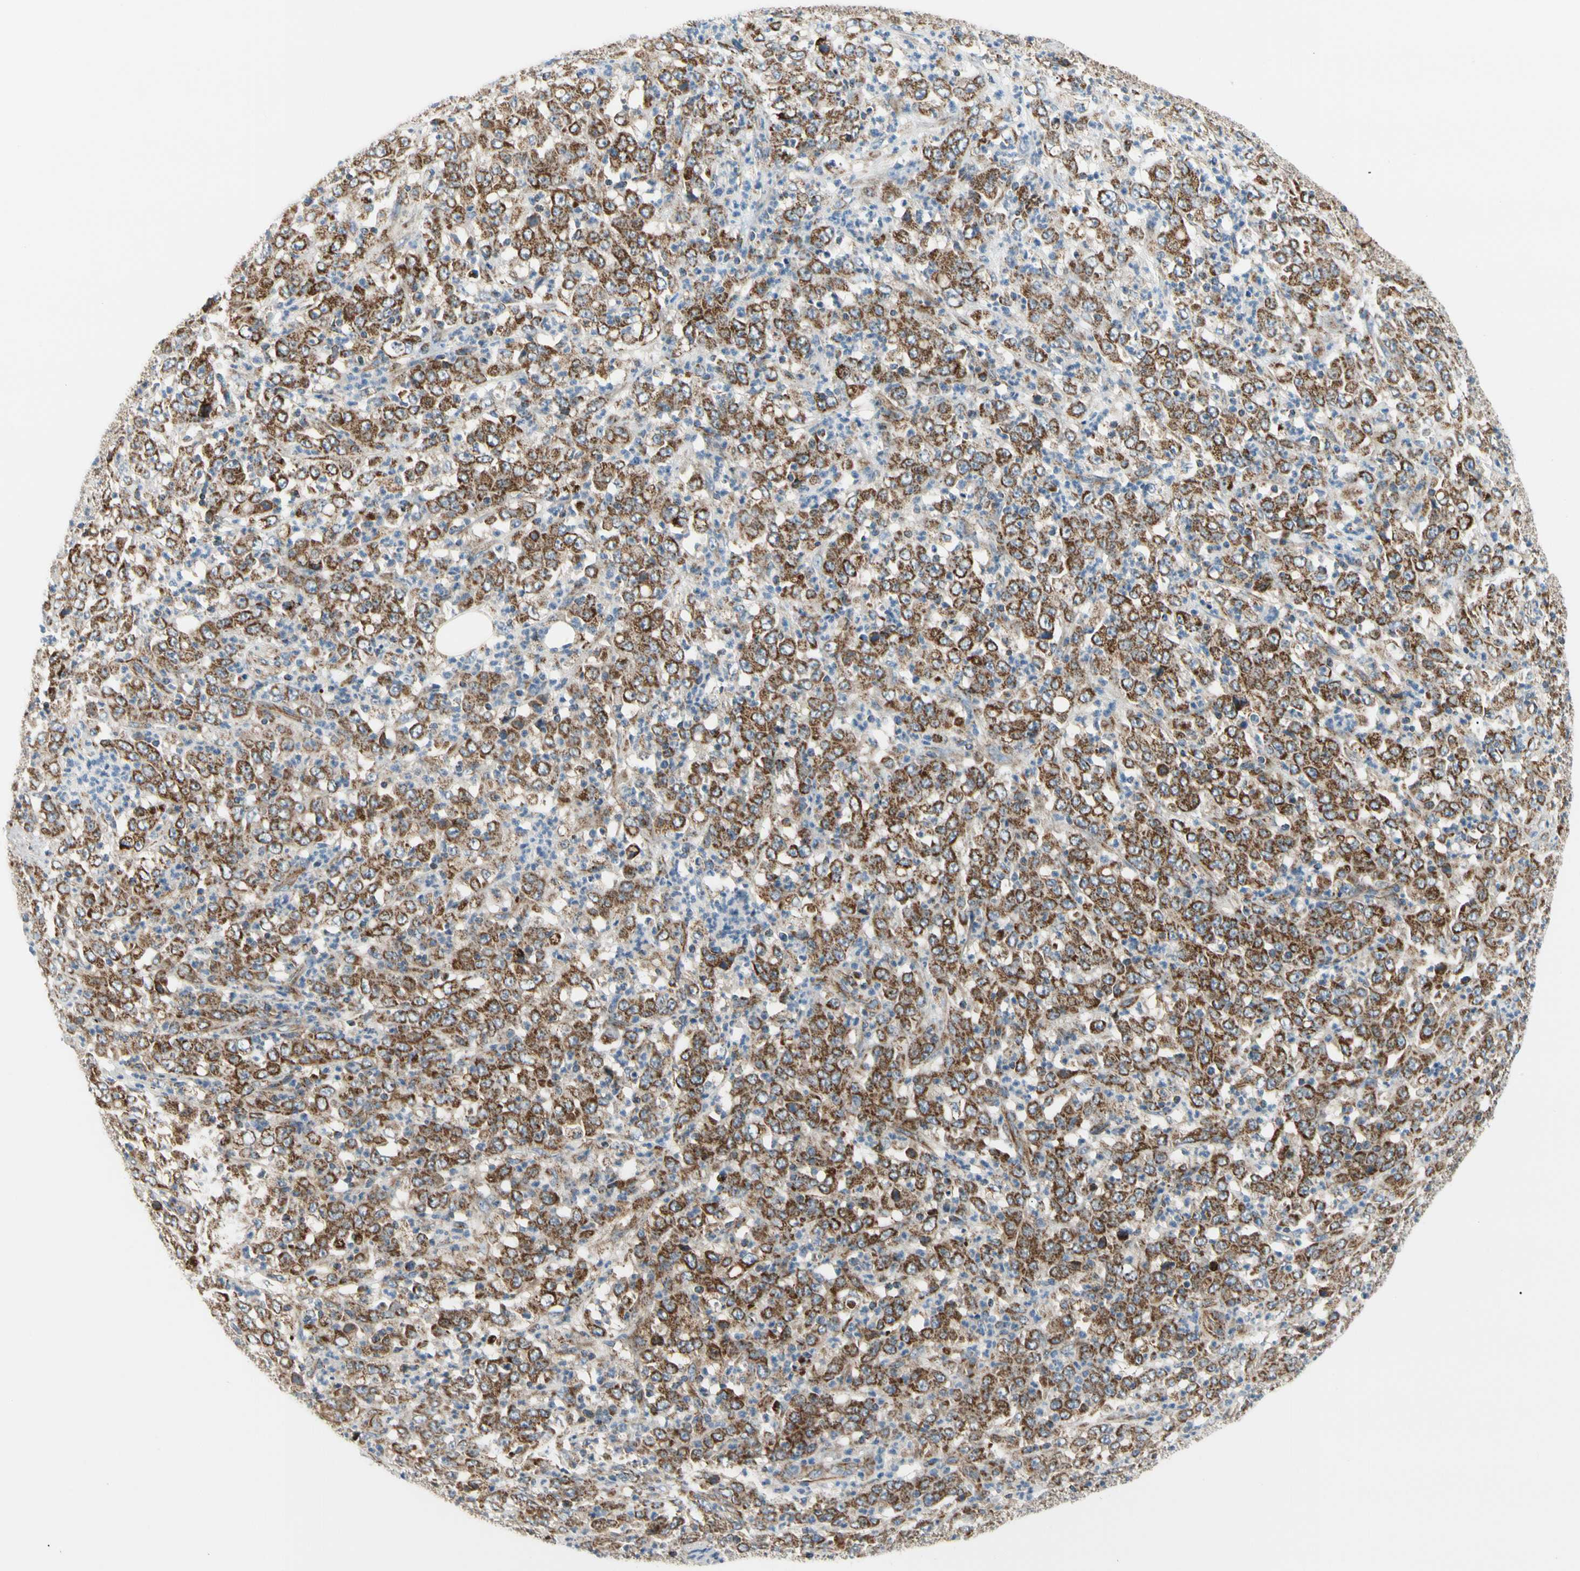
{"staining": {"intensity": "strong", "quantity": ">75%", "location": "cytoplasmic/membranous"}, "tissue": "stomach cancer", "cell_type": "Tumor cells", "image_type": "cancer", "snomed": [{"axis": "morphology", "description": "Adenocarcinoma, NOS"}, {"axis": "topography", "description": "Stomach, lower"}], "caption": "Immunohistochemistry image of stomach cancer (adenocarcinoma) stained for a protein (brown), which shows high levels of strong cytoplasmic/membranous expression in about >75% of tumor cells.", "gene": "TBC1D10A", "patient": {"sex": "female", "age": 71}}